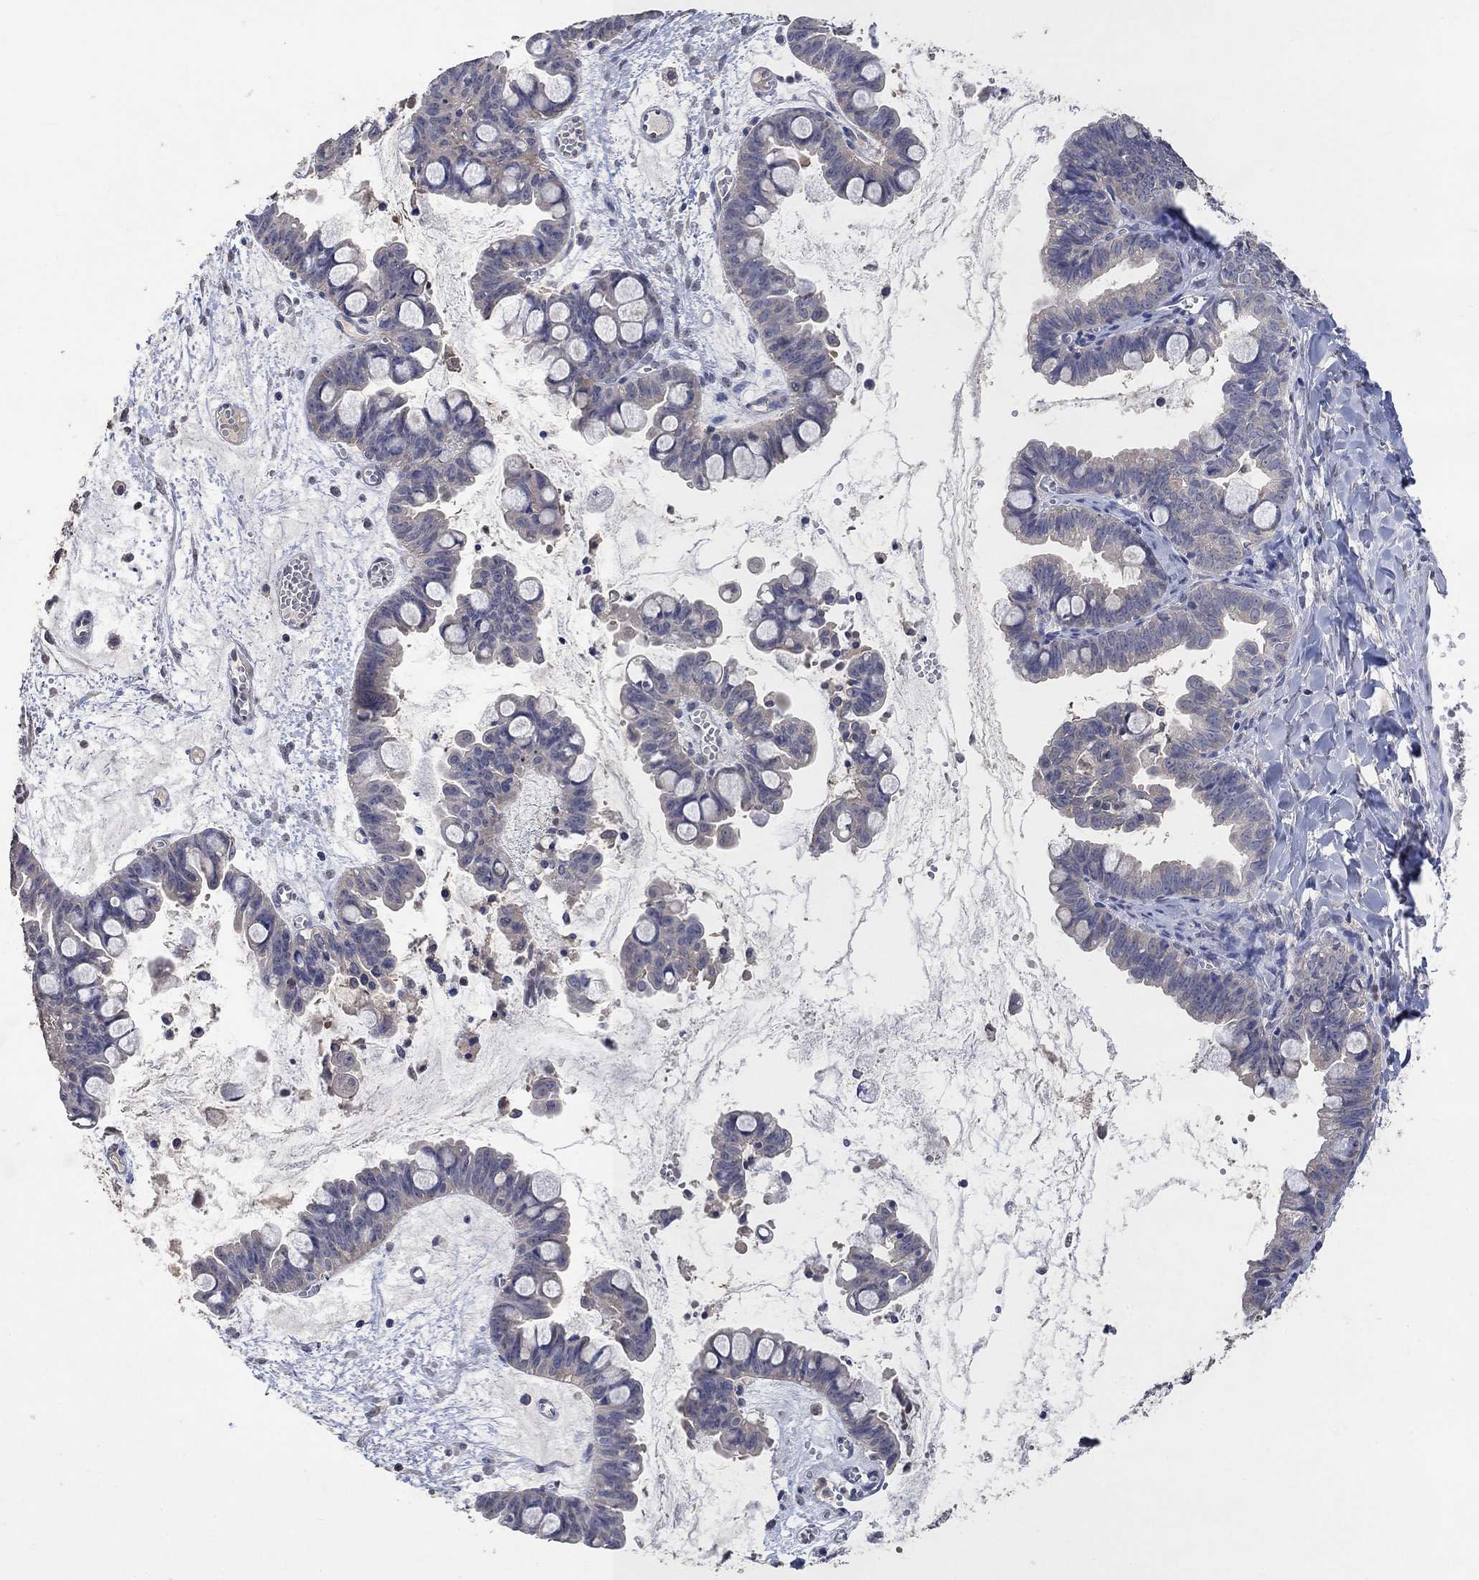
{"staining": {"intensity": "negative", "quantity": "none", "location": "none"}, "tissue": "ovarian cancer", "cell_type": "Tumor cells", "image_type": "cancer", "snomed": [{"axis": "morphology", "description": "Cystadenocarcinoma, mucinous, NOS"}, {"axis": "topography", "description": "Ovary"}], "caption": "The photomicrograph shows no significant positivity in tumor cells of ovarian mucinous cystadenocarcinoma.", "gene": "PTPN20", "patient": {"sex": "female", "age": 63}}